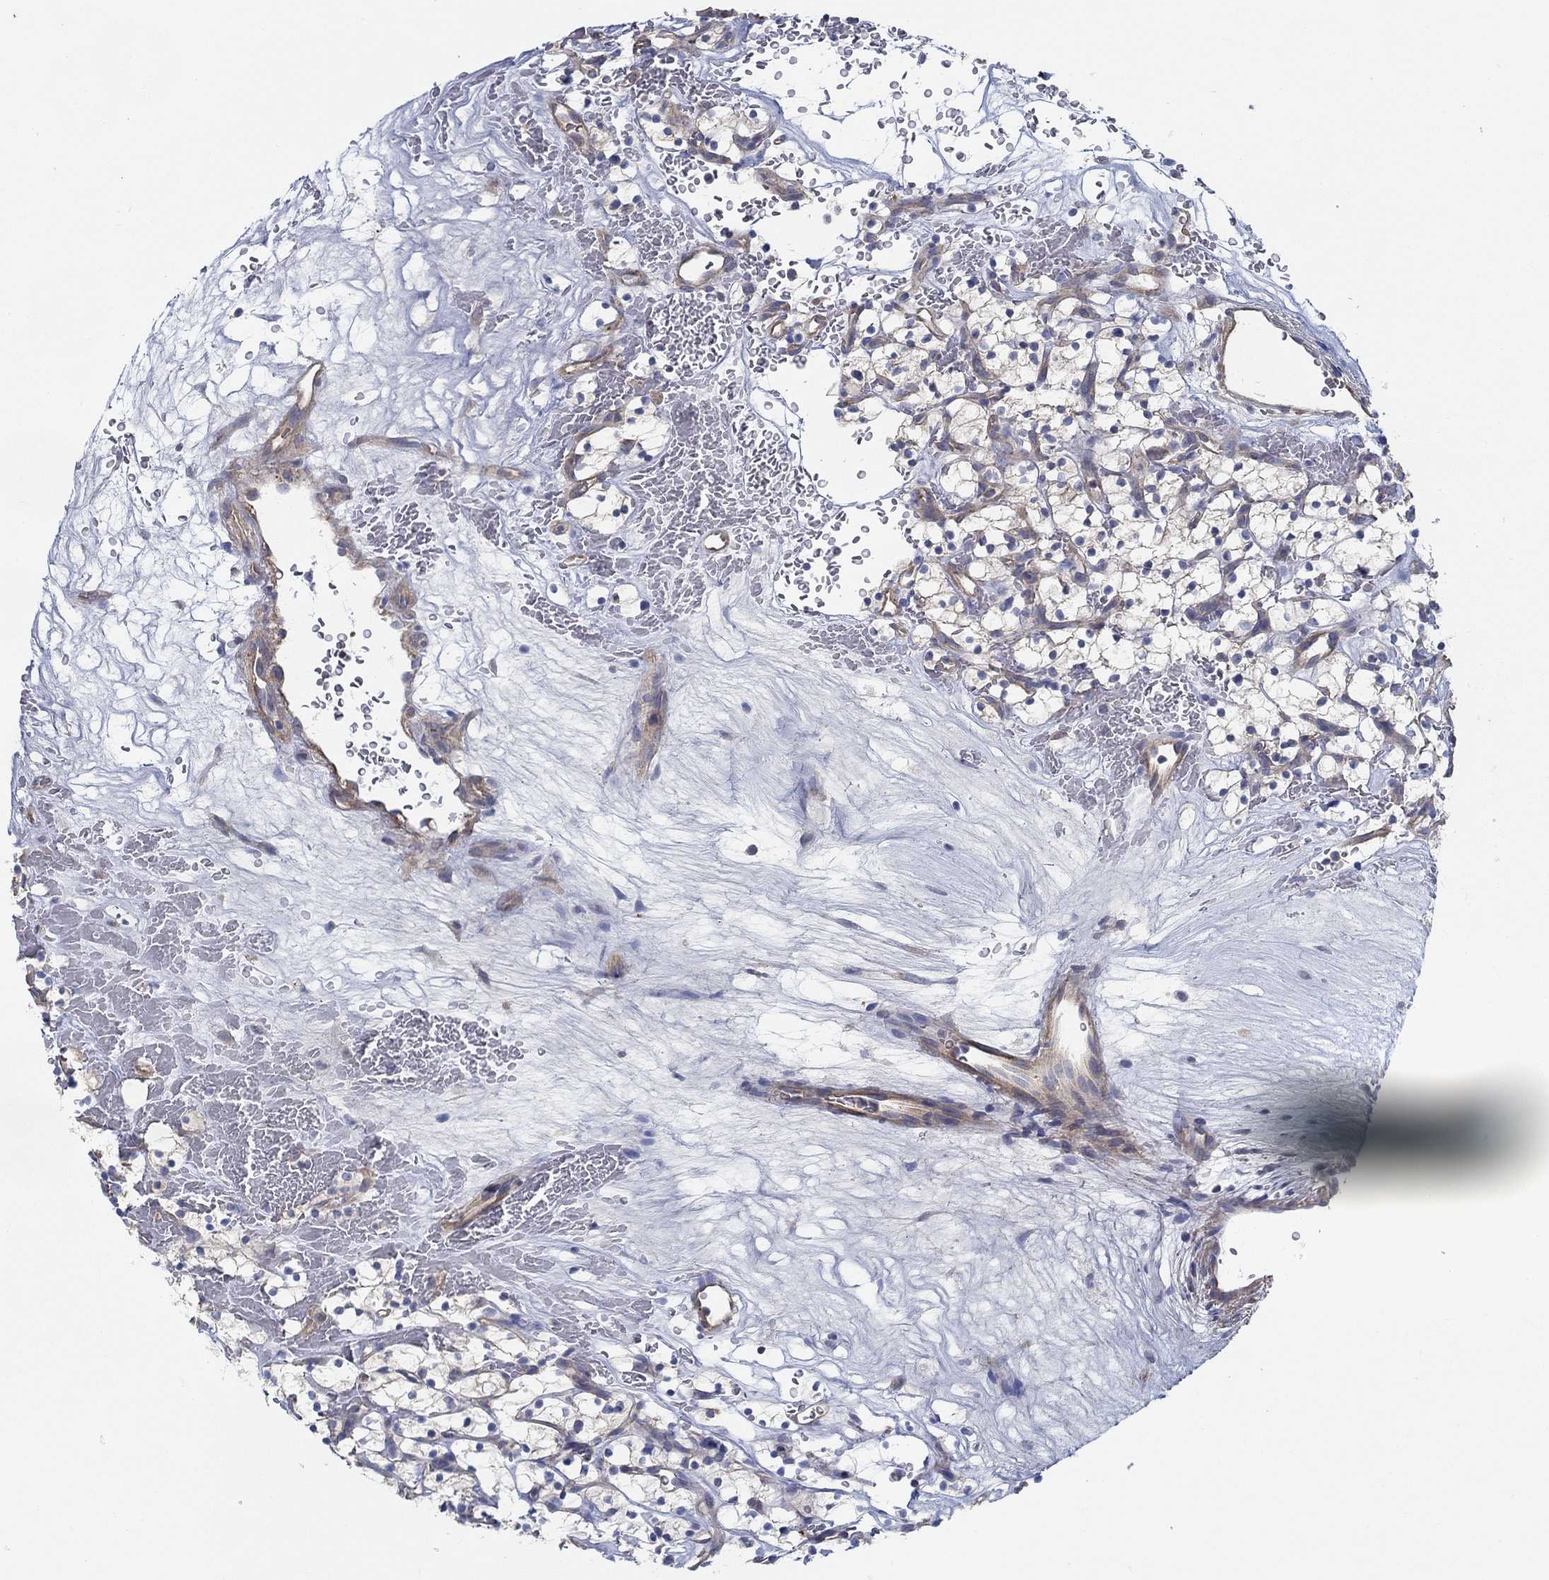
{"staining": {"intensity": "moderate", "quantity": "25%-75%", "location": "cytoplasmic/membranous"}, "tissue": "renal cancer", "cell_type": "Tumor cells", "image_type": "cancer", "snomed": [{"axis": "morphology", "description": "Adenocarcinoma, NOS"}, {"axis": "topography", "description": "Kidney"}], "caption": "Adenocarcinoma (renal) tissue exhibits moderate cytoplasmic/membranous positivity in about 25%-75% of tumor cells, visualized by immunohistochemistry.", "gene": "BBOF1", "patient": {"sex": "female", "age": 64}}